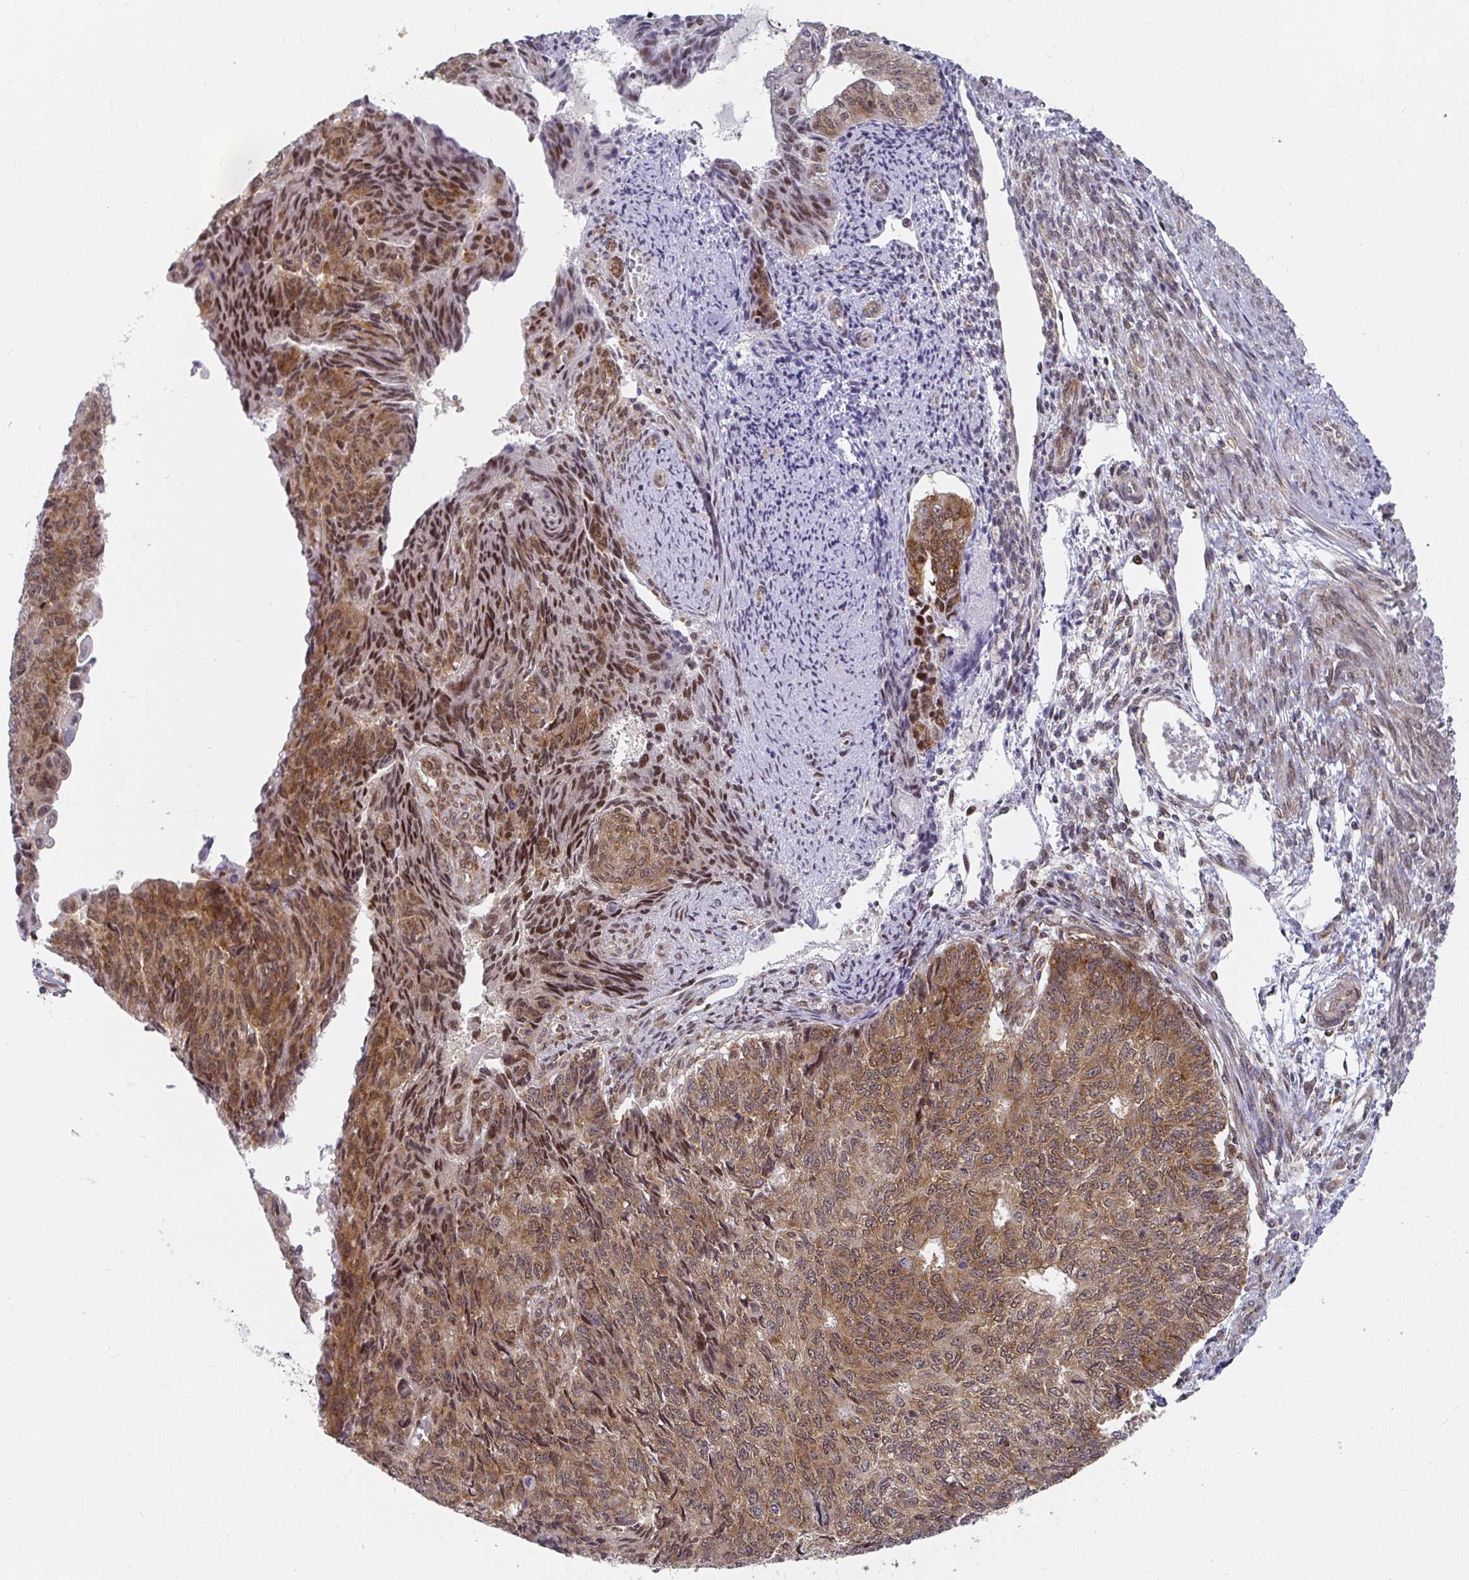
{"staining": {"intensity": "moderate", "quantity": ">75%", "location": "cytoplasmic/membranous,nuclear"}, "tissue": "endometrial cancer", "cell_type": "Tumor cells", "image_type": "cancer", "snomed": [{"axis": "morphology", "description": "Adenocarcinoma, NOS"}, {"axis": "topography", "description": "Endometrium"}], "caption": "Tumor cells reveal medium levels of moderate cytoplasmic/membranous and nuclear expression in approximately >75% of cells in adenocarcinoma (endometrial).", "gene": "SYNCRIP", "patient": {"sex": "female", "age": 32}}